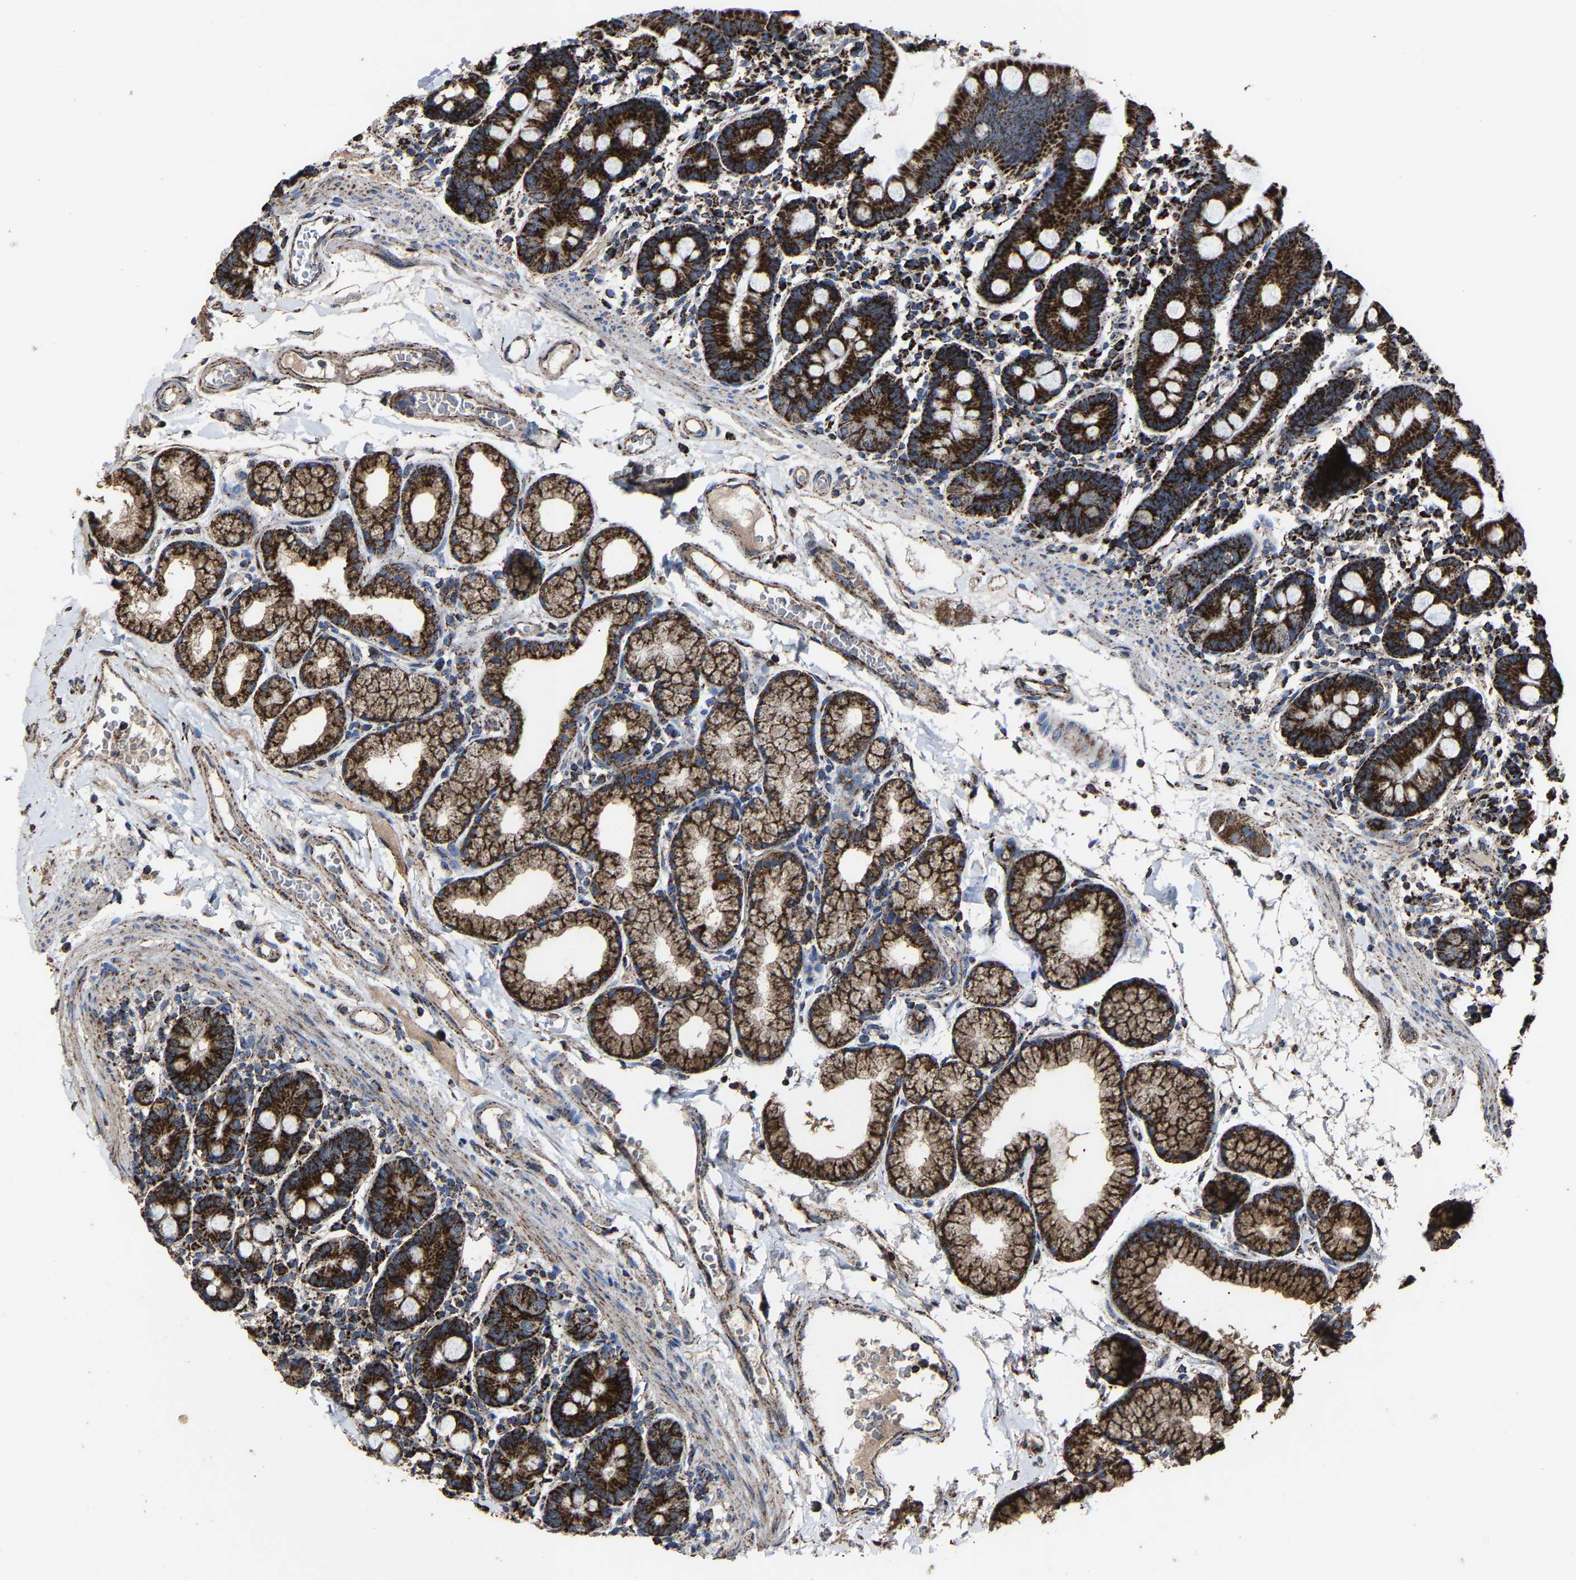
{"staining": {"intensity": "strong", "quantity": ">75%", "location": "cytoplasmic/membranous"}, "tissue": "duodenum", "cell_type": "Glandular cells", "image_type": "normal", "snomed": [{"axis": "morphology", "description": "Normal tissue, NOS"}, {"axis": "topography", "description": "Duodenum"}], "caption": "High-magnification brightfield microscopy of unremarkable duodenum stained with DAB (3,3'-diaminobenzidine) (brown) and counterstained with hematoxylin (blue). glandular cells exhibit strong cytoplasmic/membranous positivity is present in approximately>75% of cells.", "gene": "NDUFV3", "patient": {"sex": "male", "age": 50}}